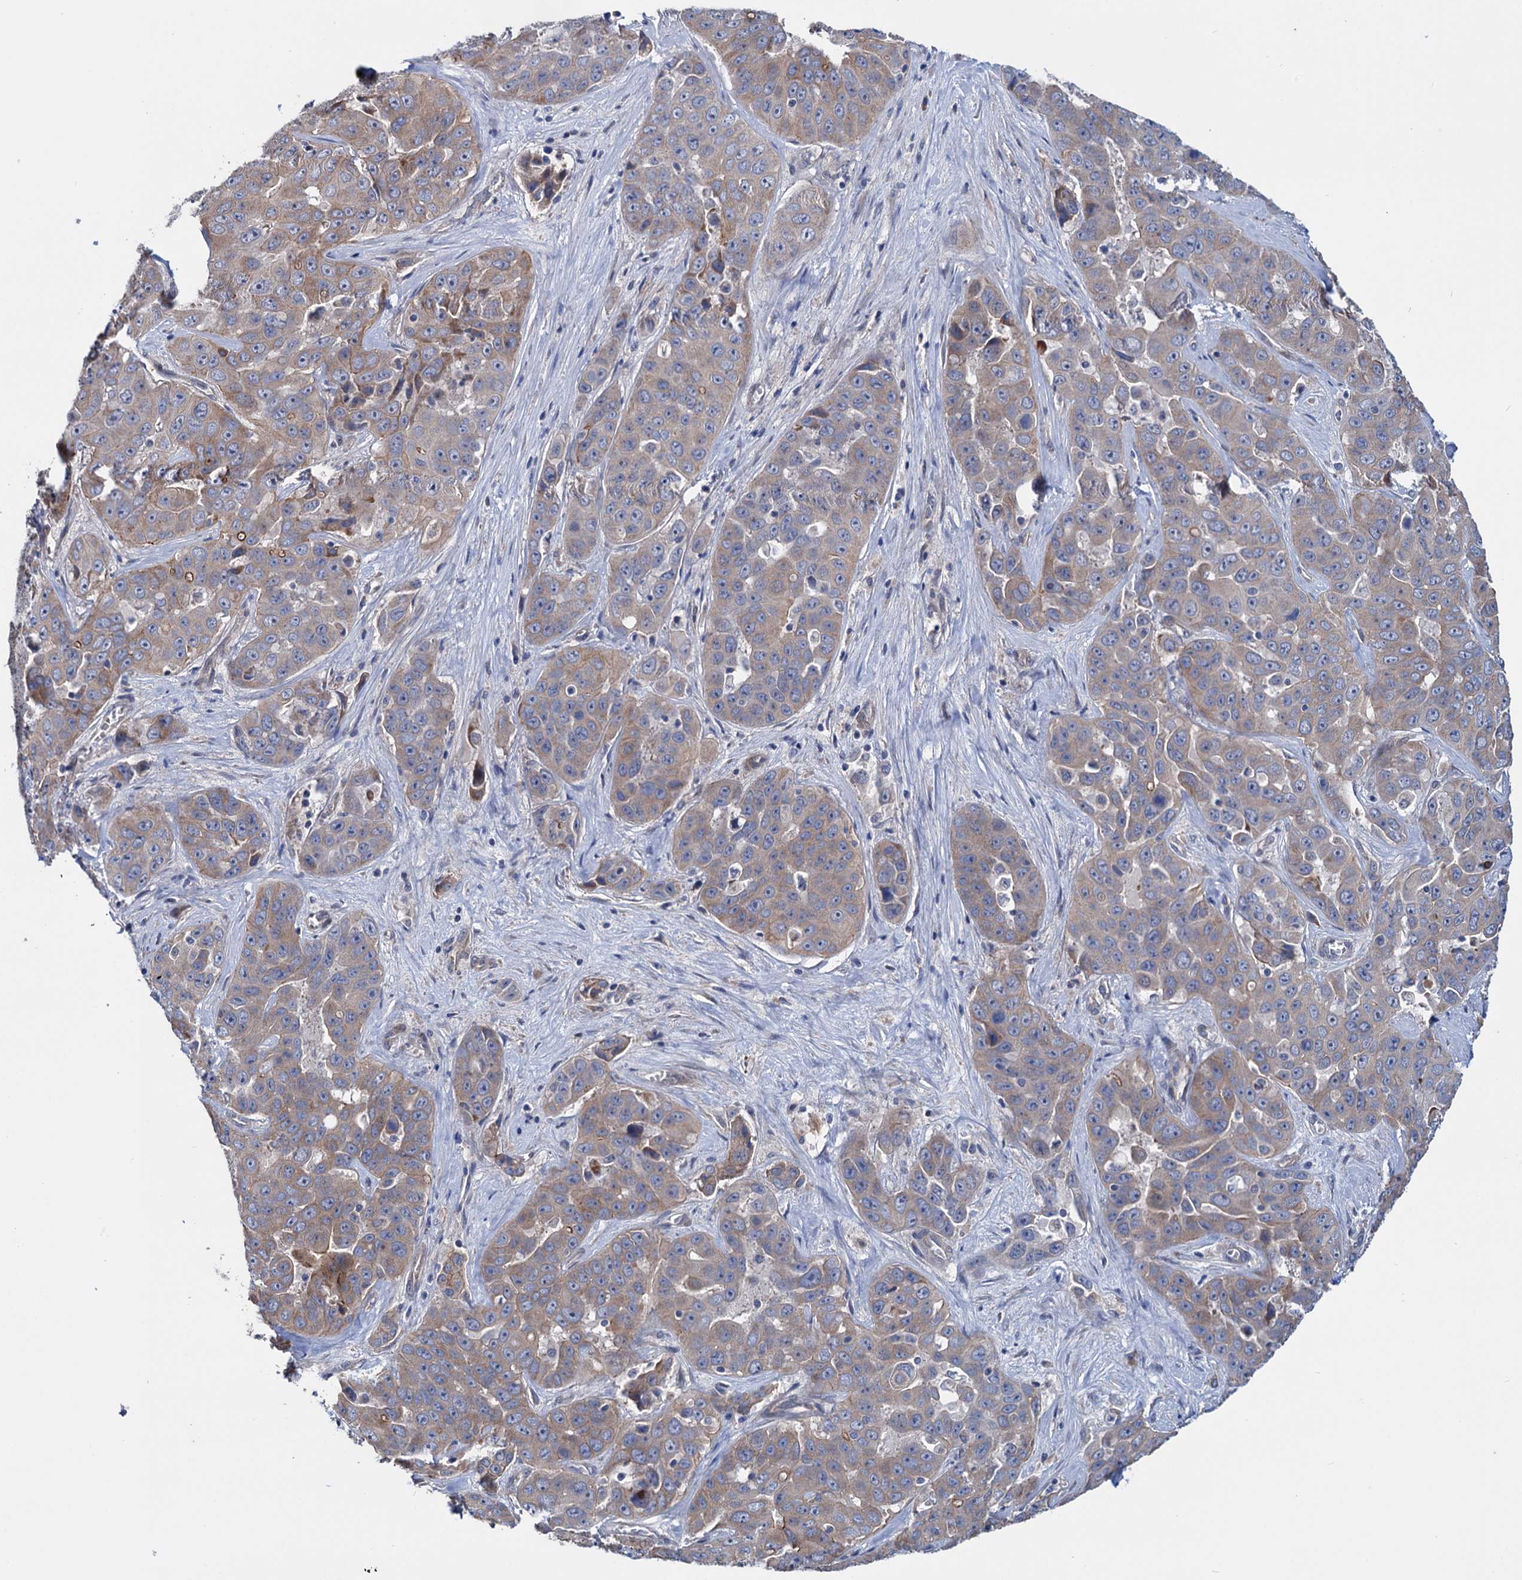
{"staining": {"intensity": "weak", "quantity": ">75%", "location": "cytoplasmic/membranous"}, "tissue": "liver cancer", "cell_type": "Tumor cells", "image_type": "cancer", "snomed": [{"axis": "morphology", "description": "Cholangiocarcinoma"}, {"axis": "topography", "description": "Liver"}], "caption": "Human liver cancer stained with a brown dye demonstrates weak cytoplasmic/membranous positive staining in approximately >75% of tumor cells.", "gene": "EYA4", "patient": {"sex": "female", "age": 52}}